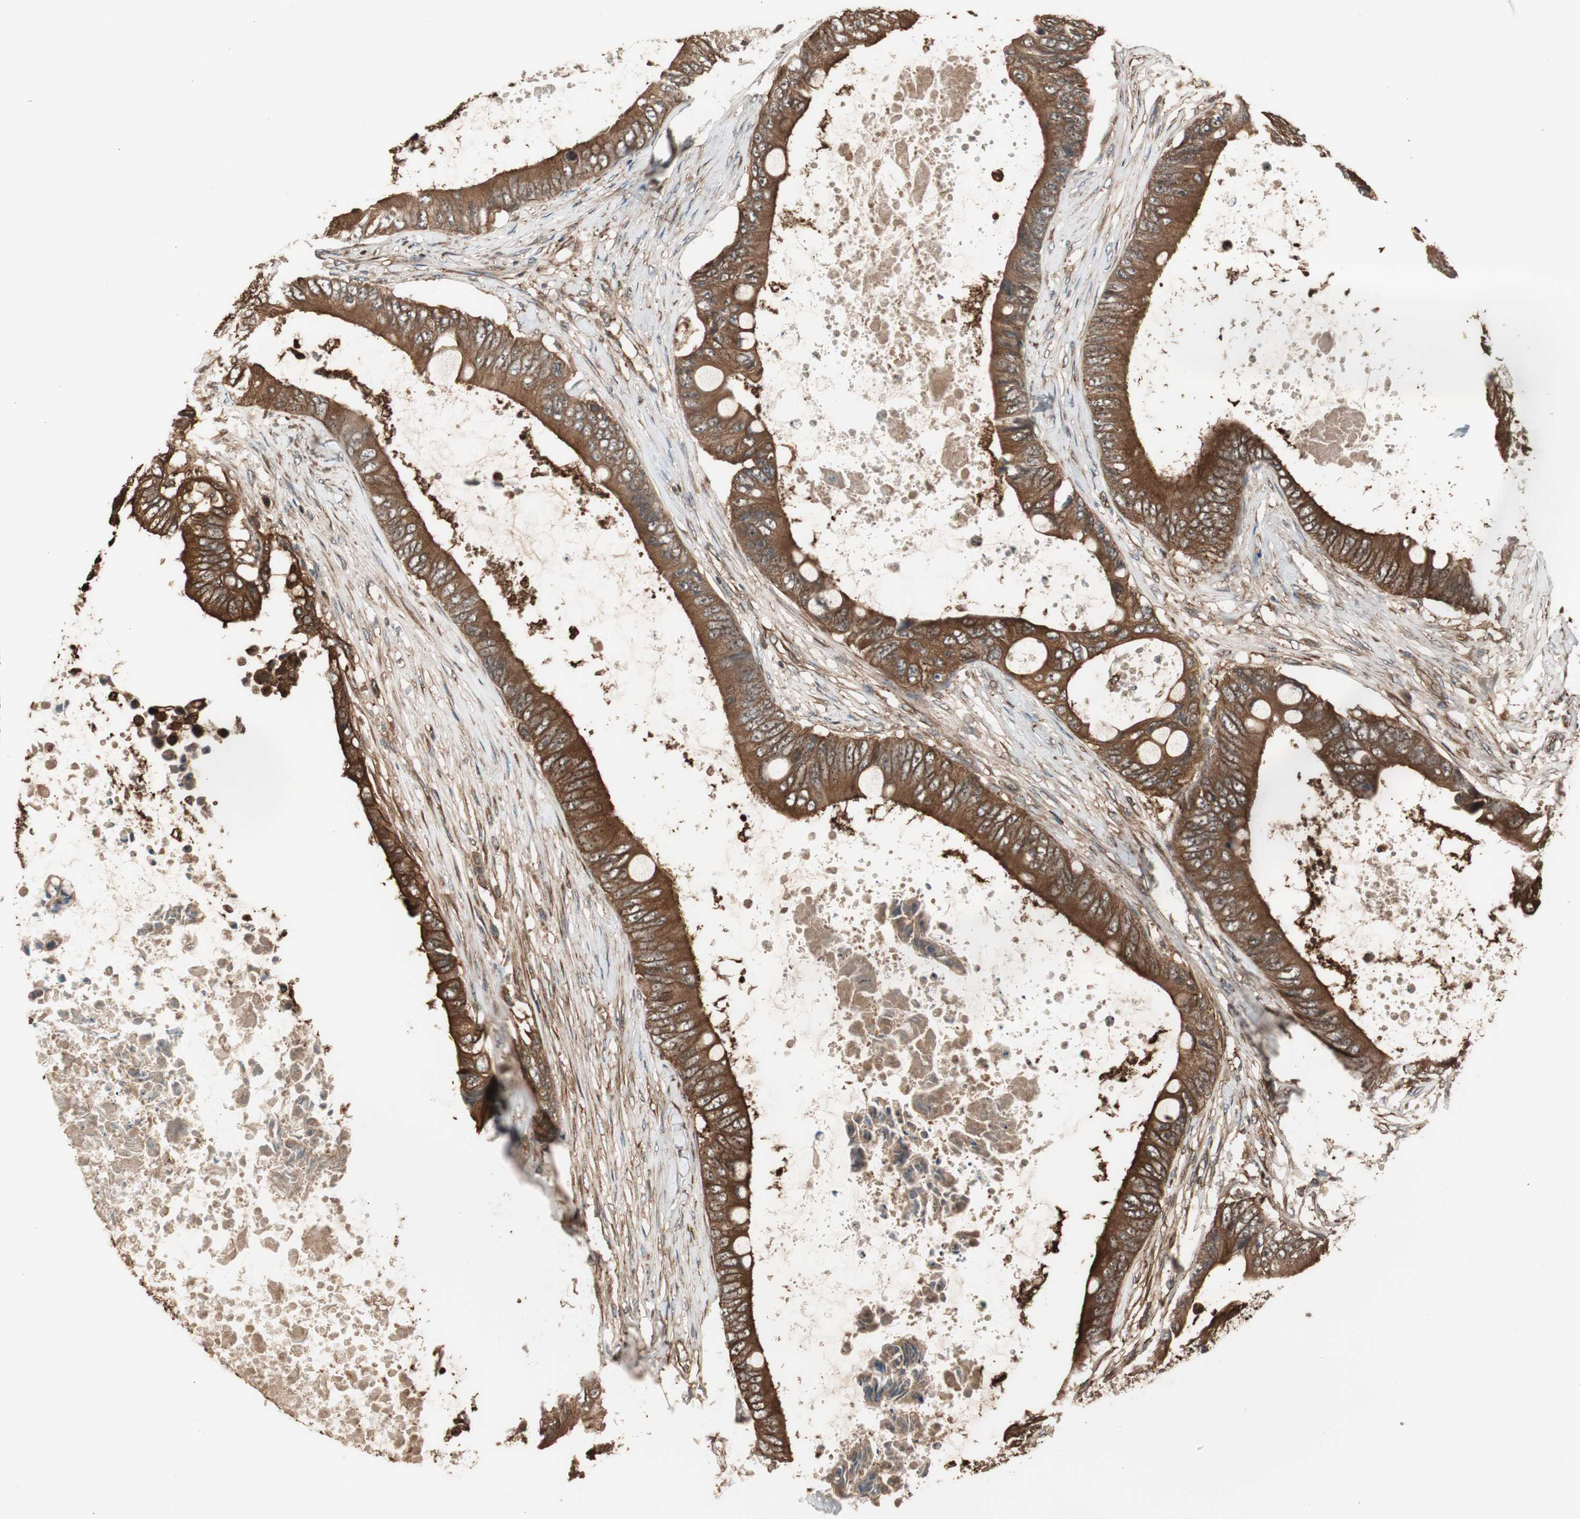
{"staining": {"intensity": "moderate", "quantity": ">75%", "location": "cytoplasmic/membranous"}, "tissue": "colorectal cancer", "cell_type": "Tumor cells", "image_type": "cancer", "snomed": [{"axis": "morphology", "description": "Normal tissue, NOS"}, {"axis": "morphology", "description": "Adenocarcinoma, NOS"}, {"axis": "topography", "description": "Rectum"}, {"axis": "topography", "description": "Peripheral nerve tissue"}], "caption": "Colorectal cancer (adenocarcinoma) tissue reveals moderate cytoplasmic/membranous staining in about >75% of tumor cells, visualized by immunohistochemistry.", "gene": "CAPNS1", "patient": {"sex": "female", "age": 77}}